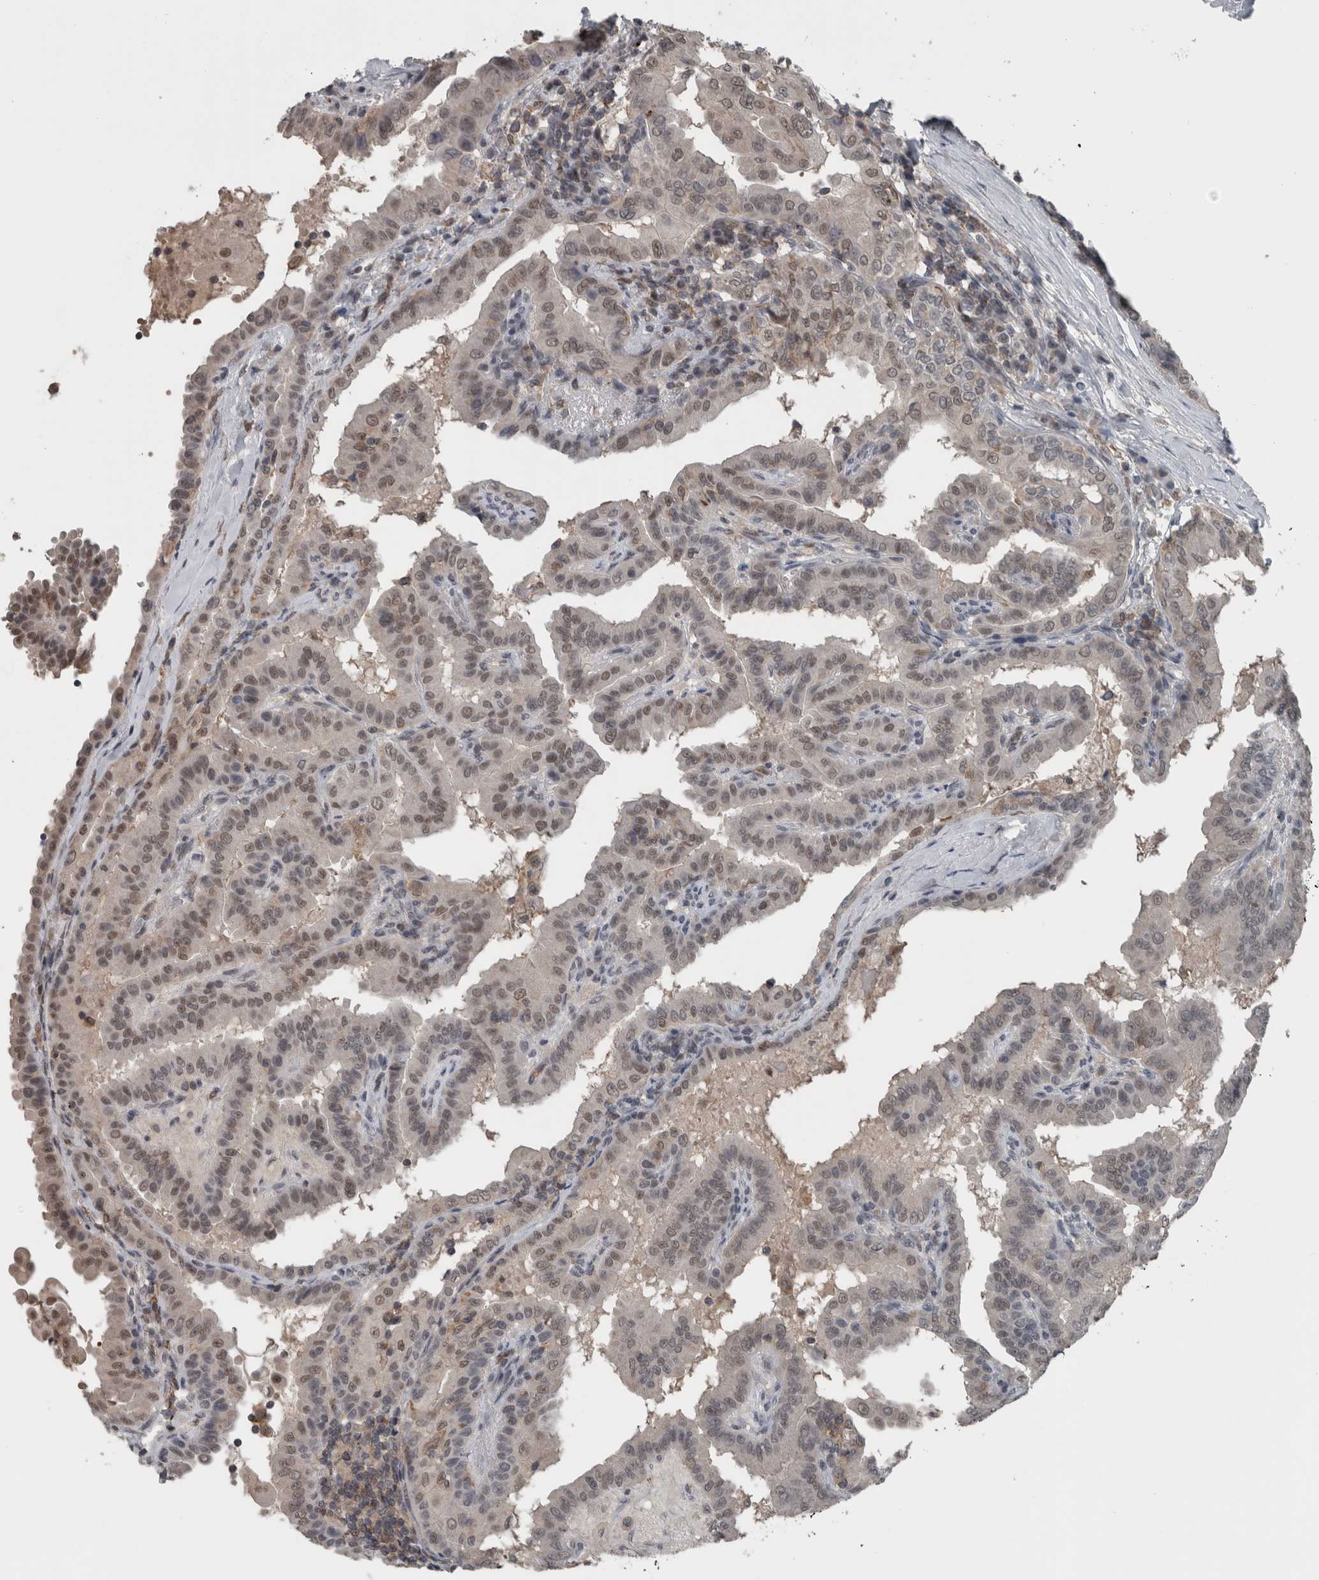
{"staining": {"intensity": "weak", "quantity": ">75%", "location": "nuclear"}, "tissue": "thyroid cancer", "cell_type": "Tumor cells", "image_type": "cancer", "snomed": [{"axis": "morphology", "description": "Papillary adenocarcinoma, NOS"}, {"axis": "topography", "description": "Thyroid gland"}], "caption": "Tumor cells exhibit weak nuclear positivity in about >75% of cells in thyroid cancer (papillary adenocarcinoma).", "gene": "ZBTB21", "patient": {"sex": "male", "age": 33}}